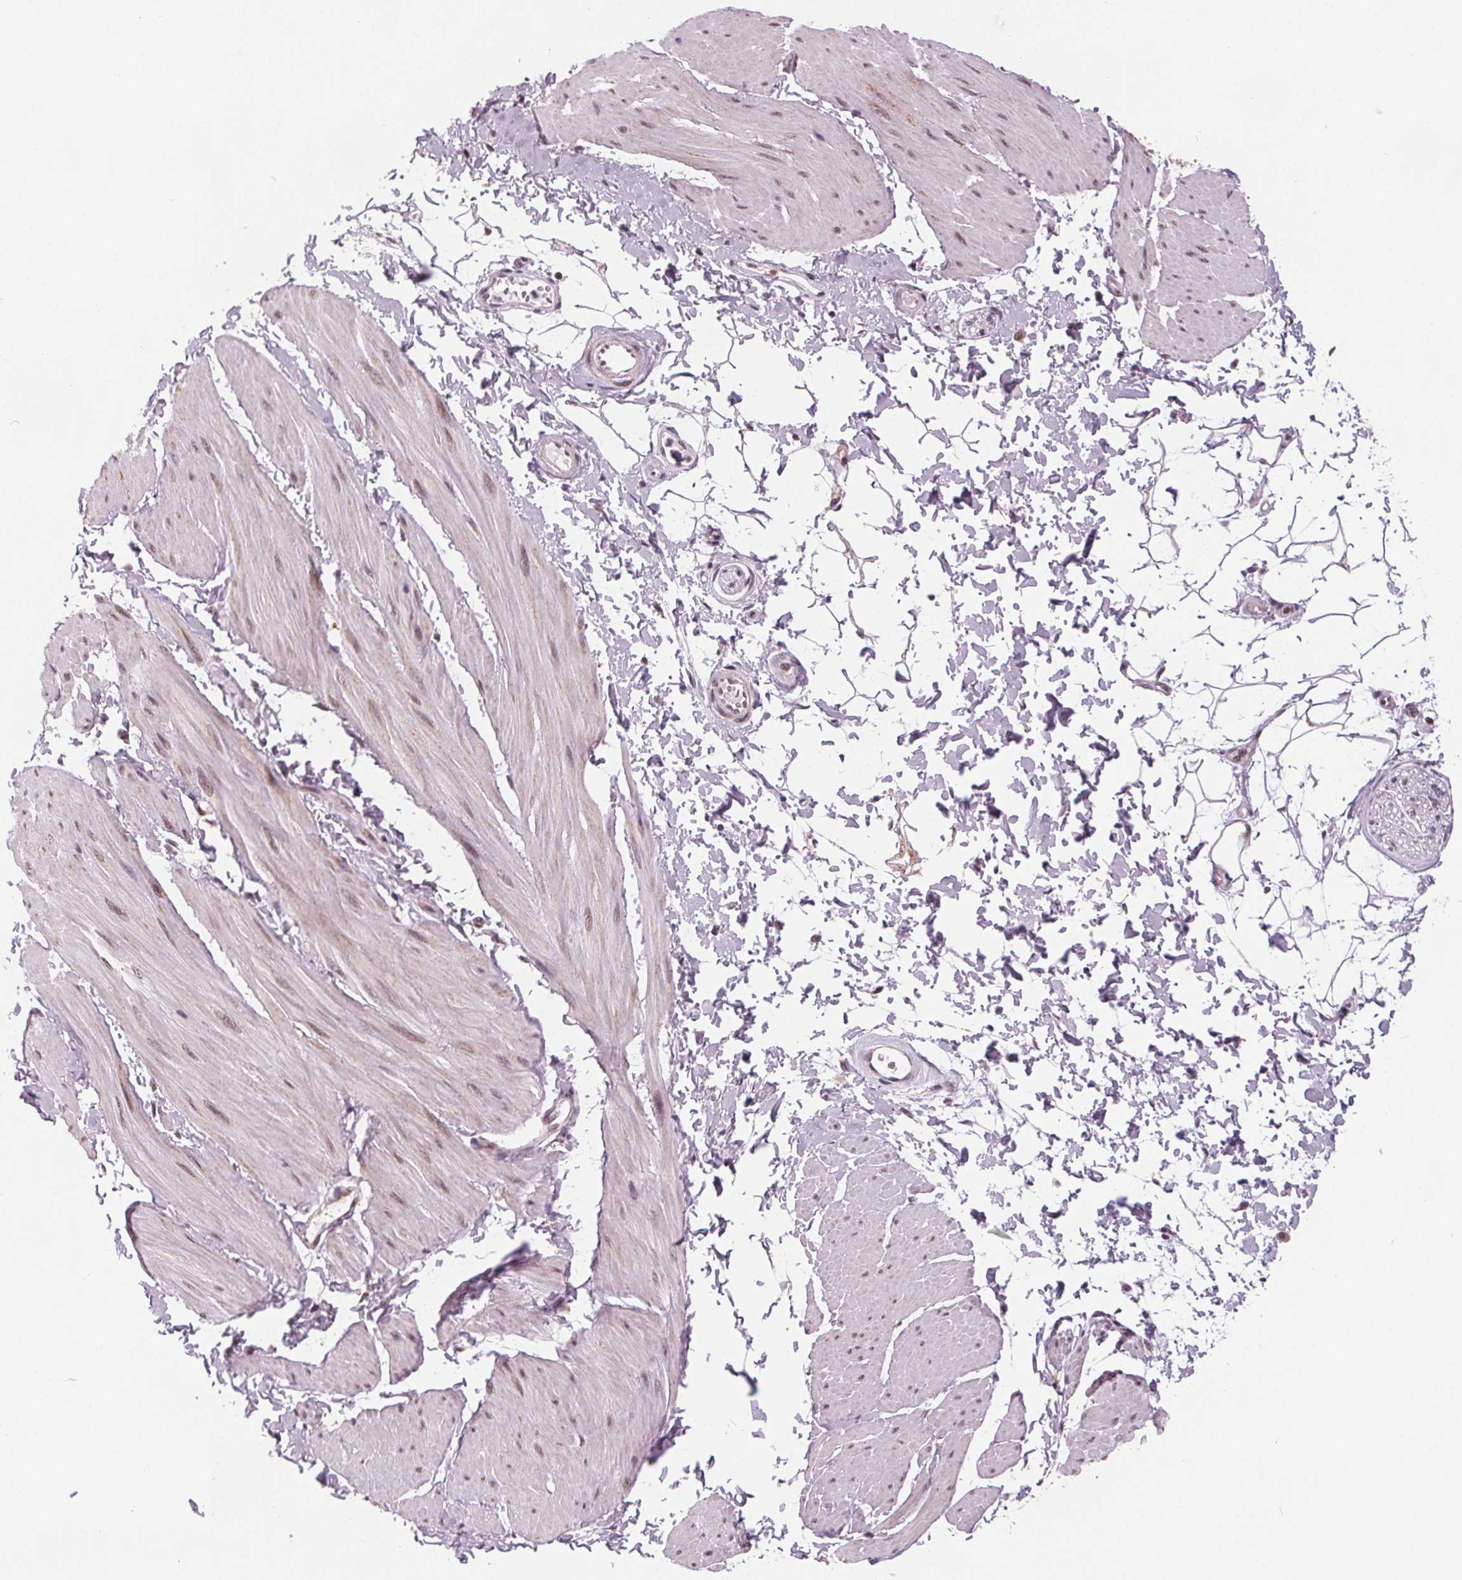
{"staining": {"intensity": "negative", "quantity": "none", "location": "none"}, "tissue": "adipose tissue", "cell_type": "Adipocytes", "image_type": "normal", "snomed": [{"axis": "morphology", "description": "Normal tissue, NOS"}, {"axis": "topography", "description": "Smooth muscle"}, {"axis": "topography", "description": "Peripheral nerve tissue"}], "caption": "IHC histopathology image of normal adipose tissue: adipose tissue stained with DAB exhibits no significant protein expression in adipocytes.", "gene": "DPM2", "patient": {"sex": "male", "age": 58}}